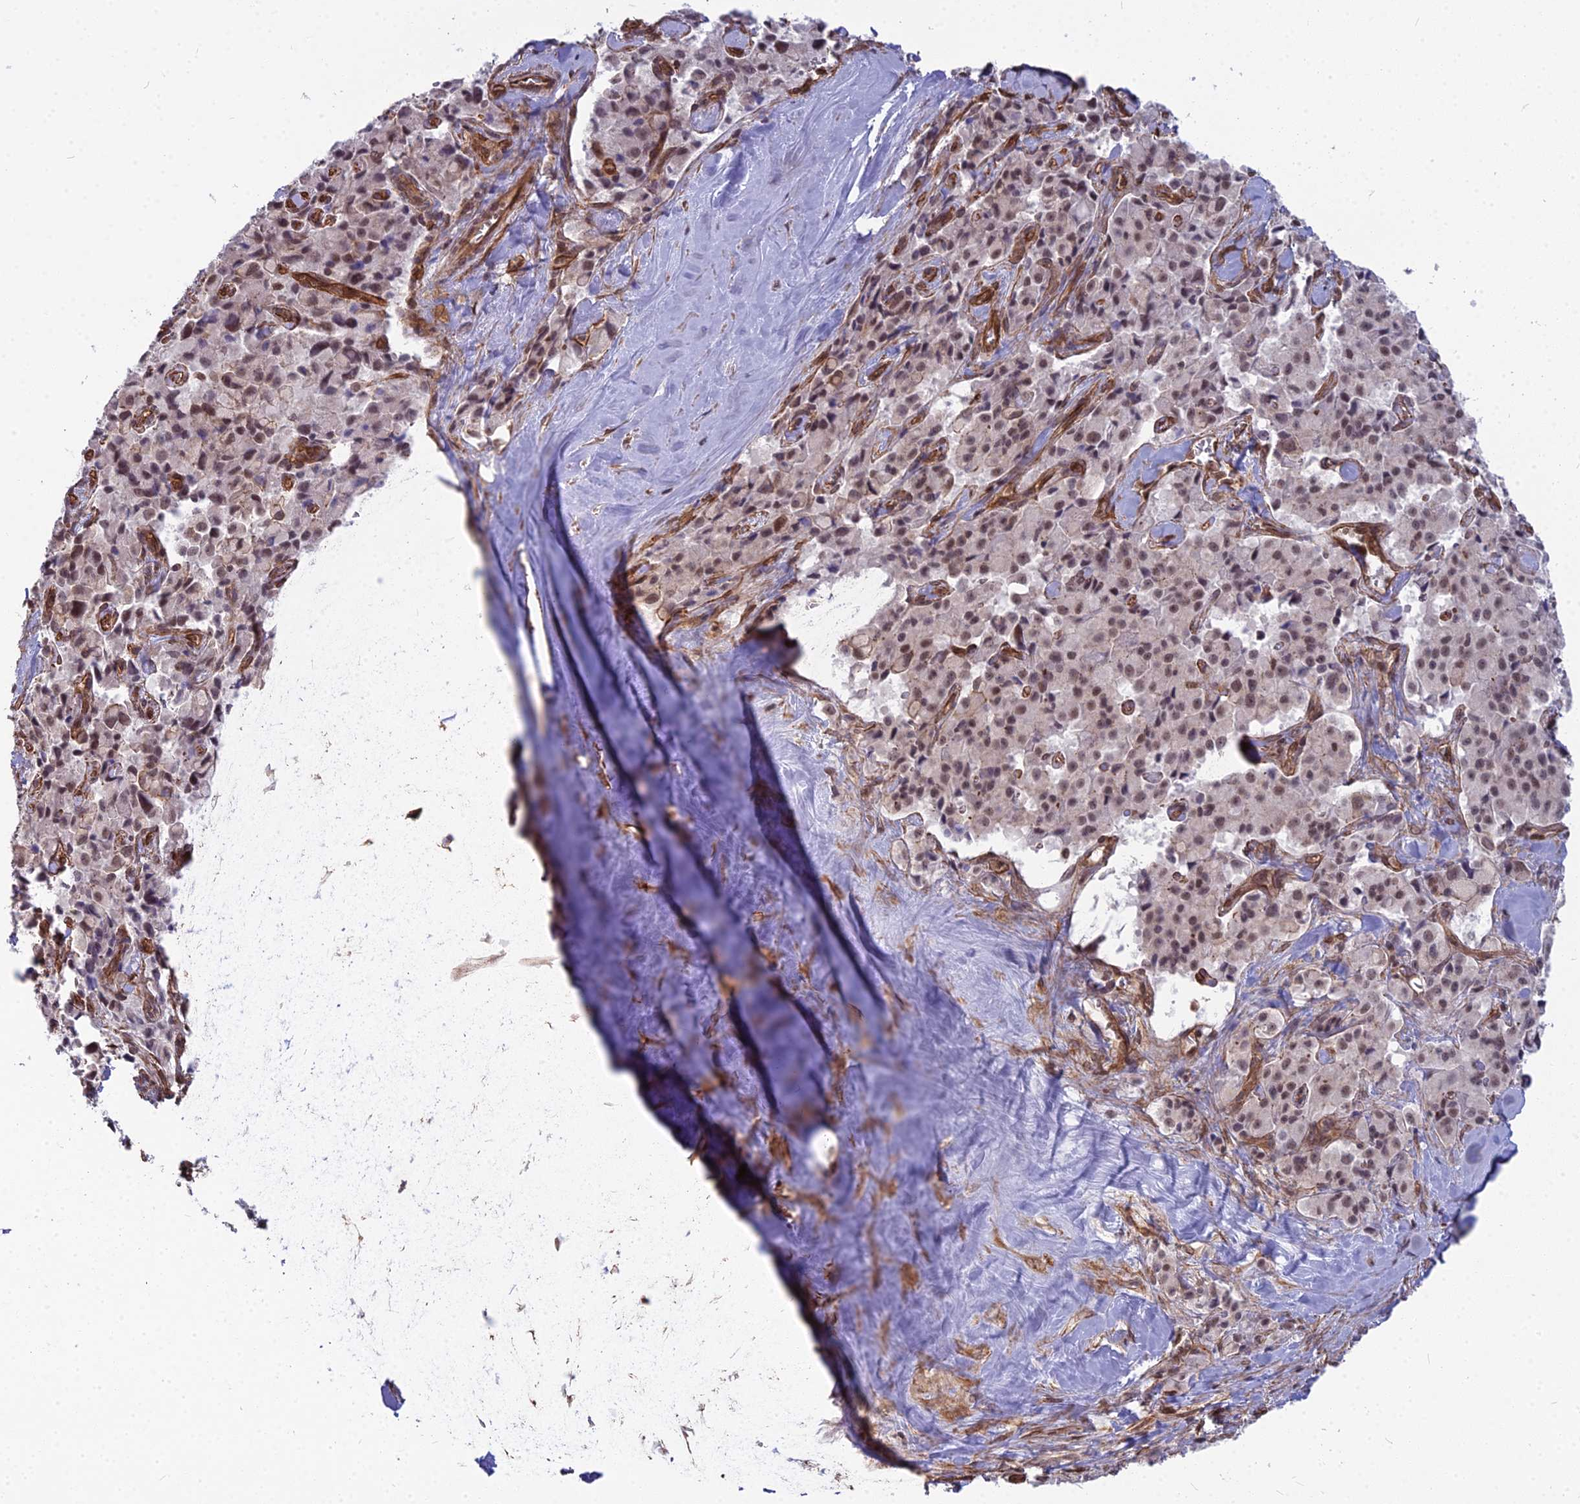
{"staining": {"intensity": "weak", "quantity": ">75%", "location": "nuclear"}, "tissue": "pancreatic cancer", "cell_type": "Tumor cells", "image_type": "cancer", "snomed": [{"axis": "morphology", "description": "Adenocarcinoma, NOS"}, {"axis": "topography", "description": "Pancreas"}], "caption": "A high-resolution image shows IHC staining of pancreatic cancer, which displays weak nuclear staining in approximately >75% of tumor cells. (DAB IHC with brightfield microscopy, high magnification).", "gene": "YJU2", "patient": {"sex": "male", "age": 65}}